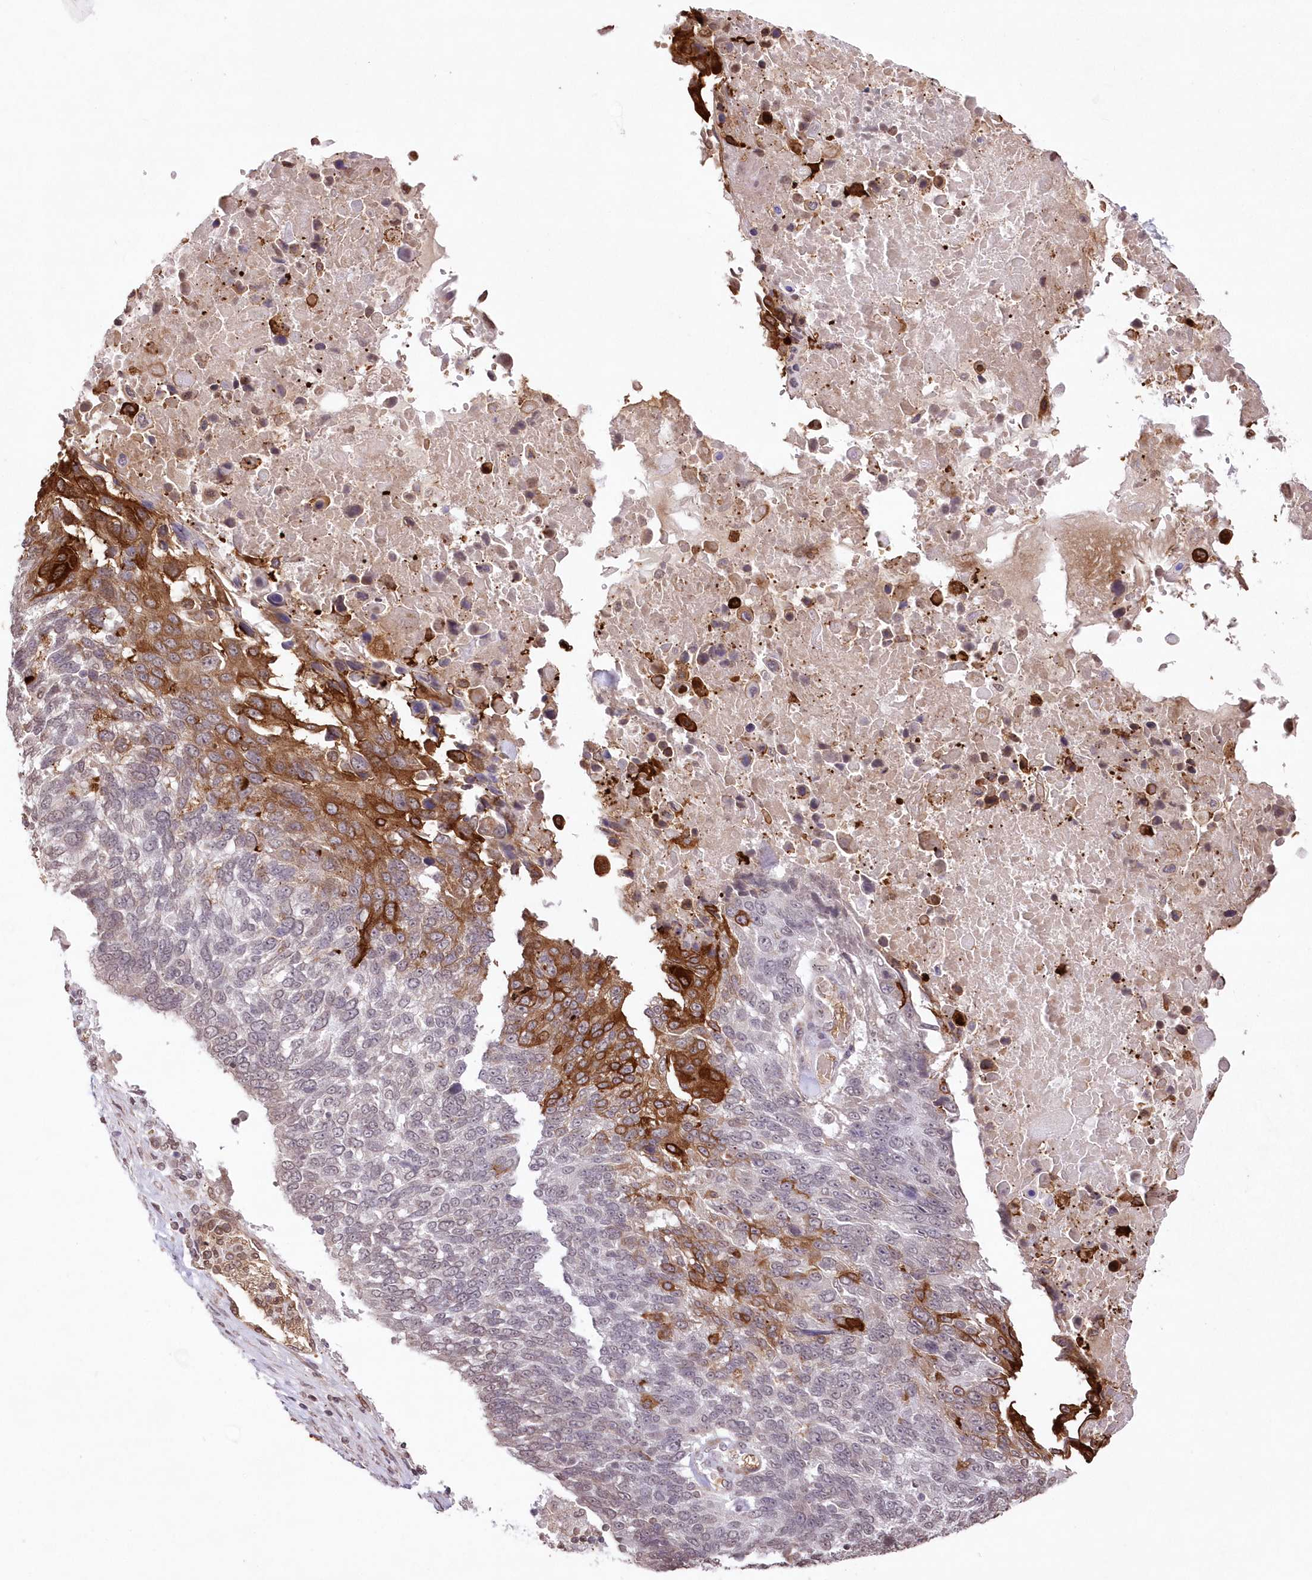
{"staining": {"intensity": "strong", "quantity": "<25%", "location": "cytoplasmic/membranous"}, "tissue": "lung cancer", "cell_type": "Tumor cells", "image_type": "cancer", "snomed": [{"axis": "morphology", "description": "Squamous cell carcinoma, NOS"}, {"axis": "topography", "description": "Lung"}], "caption": "Lung cancer tissue displays strong cytoplasmic/membranous positivity in approximately <25% of tumor cells (DAB (3,3'-diaminobenzidine) = brown stain, brightfield microscopy at high magnification).", "gene": "RBM27", "patient": {"sex": "male", "age": 66}}